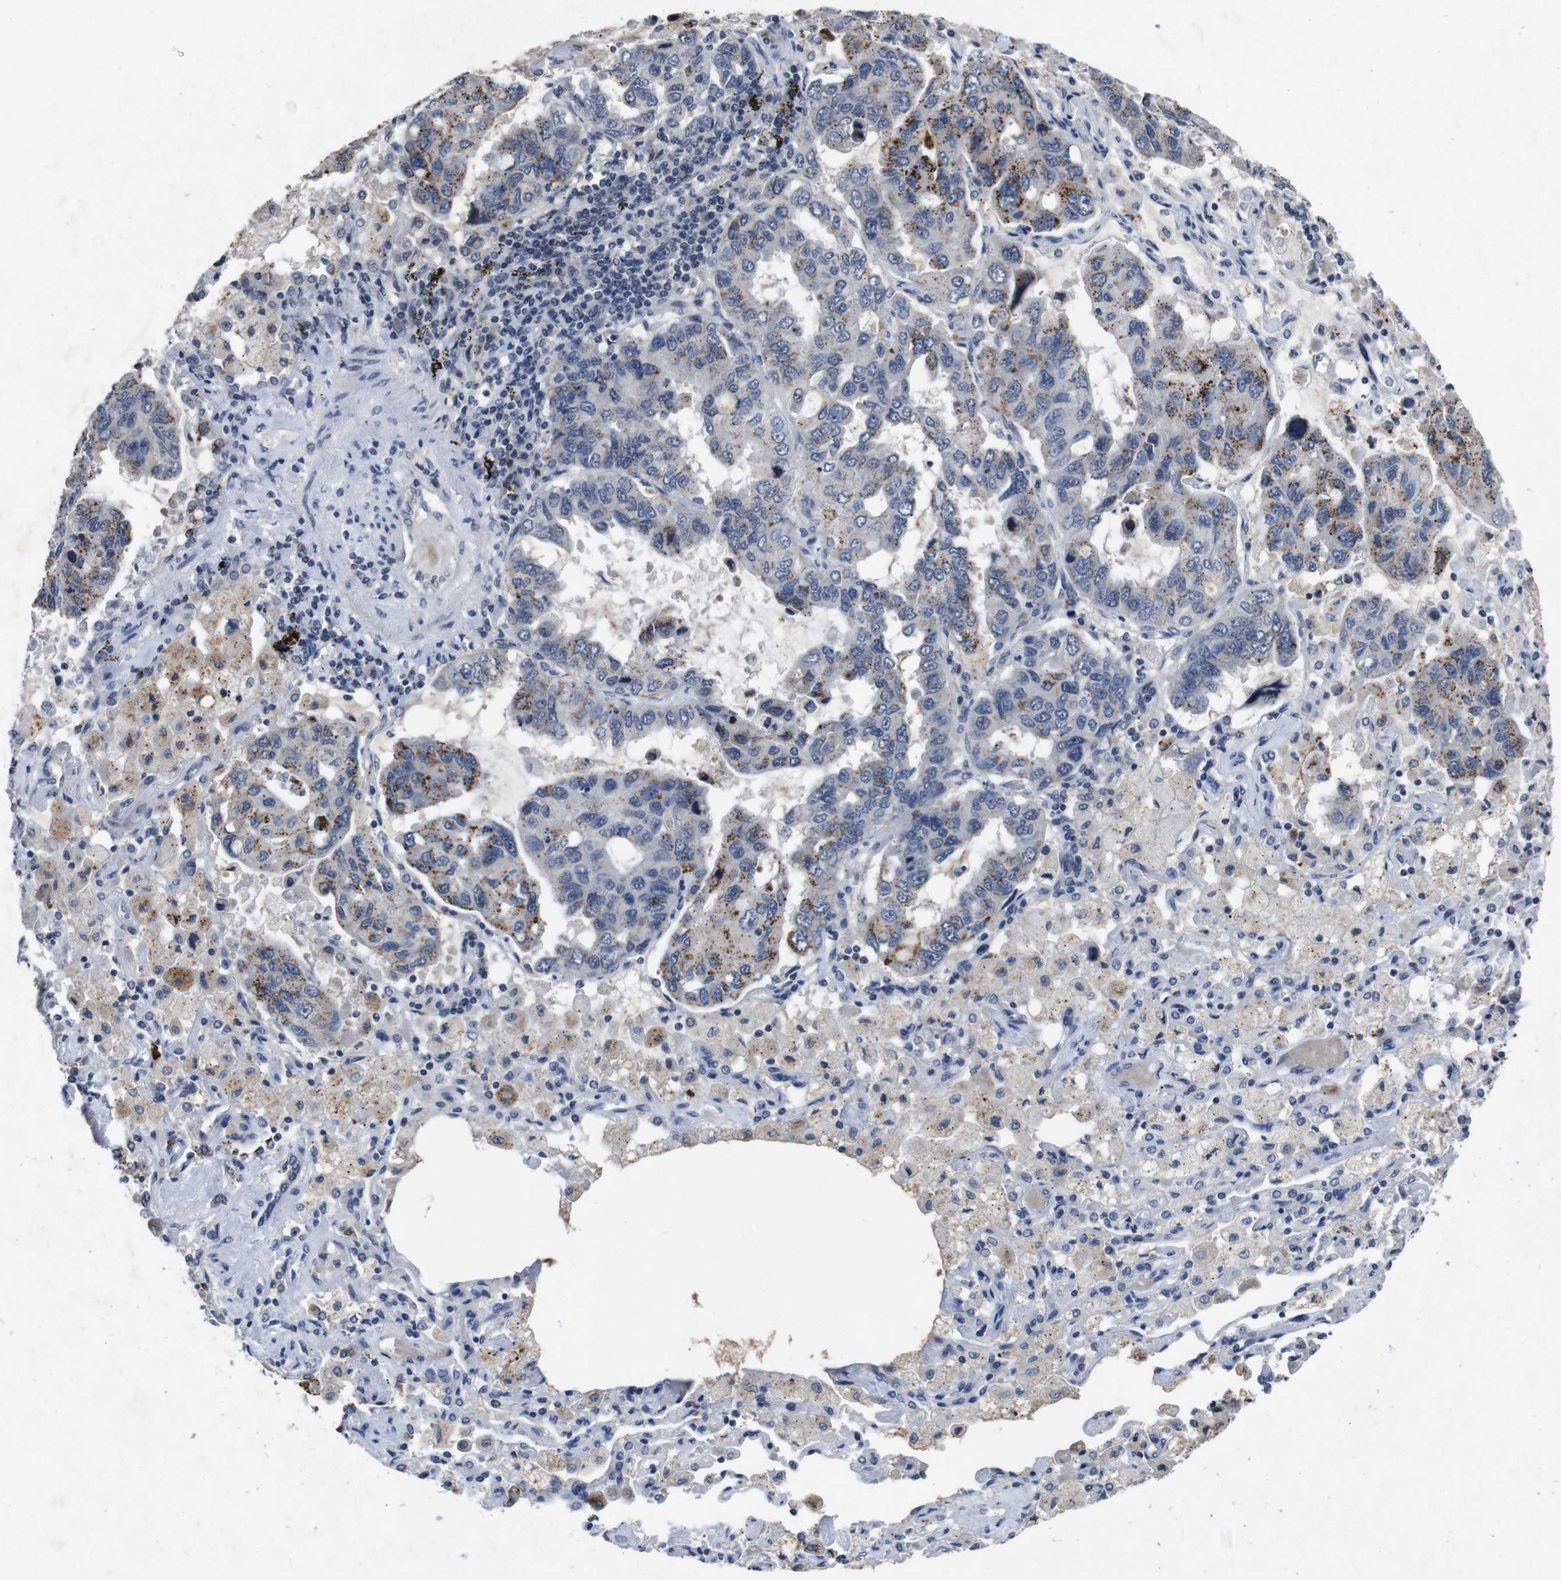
{"staining": {"intensity": "strong", "quantity": "<25%", "location": "cytoplasmic/membranous"}, "tissue": "lung cancer", "cell_type": "Tumor cells", "image_type": "cancer", "snomed": [{"axis": "morphology", "description": "Adenocarcinoma, NOS"}, {"axis": "topography", "description": "Lung"}], "caption": "Protein analysis of adenocarcinoma (lung) tissue exhibits strong cytoplasmic/membranous staining in about <25% of tumor cells. The staining is performed using DAB brown chromogen to label protein expression. The nuclei are counter-stained blue using hematoxylin.", "gene": "AKT3", "patient": {"sex": "male", "age": 64}}